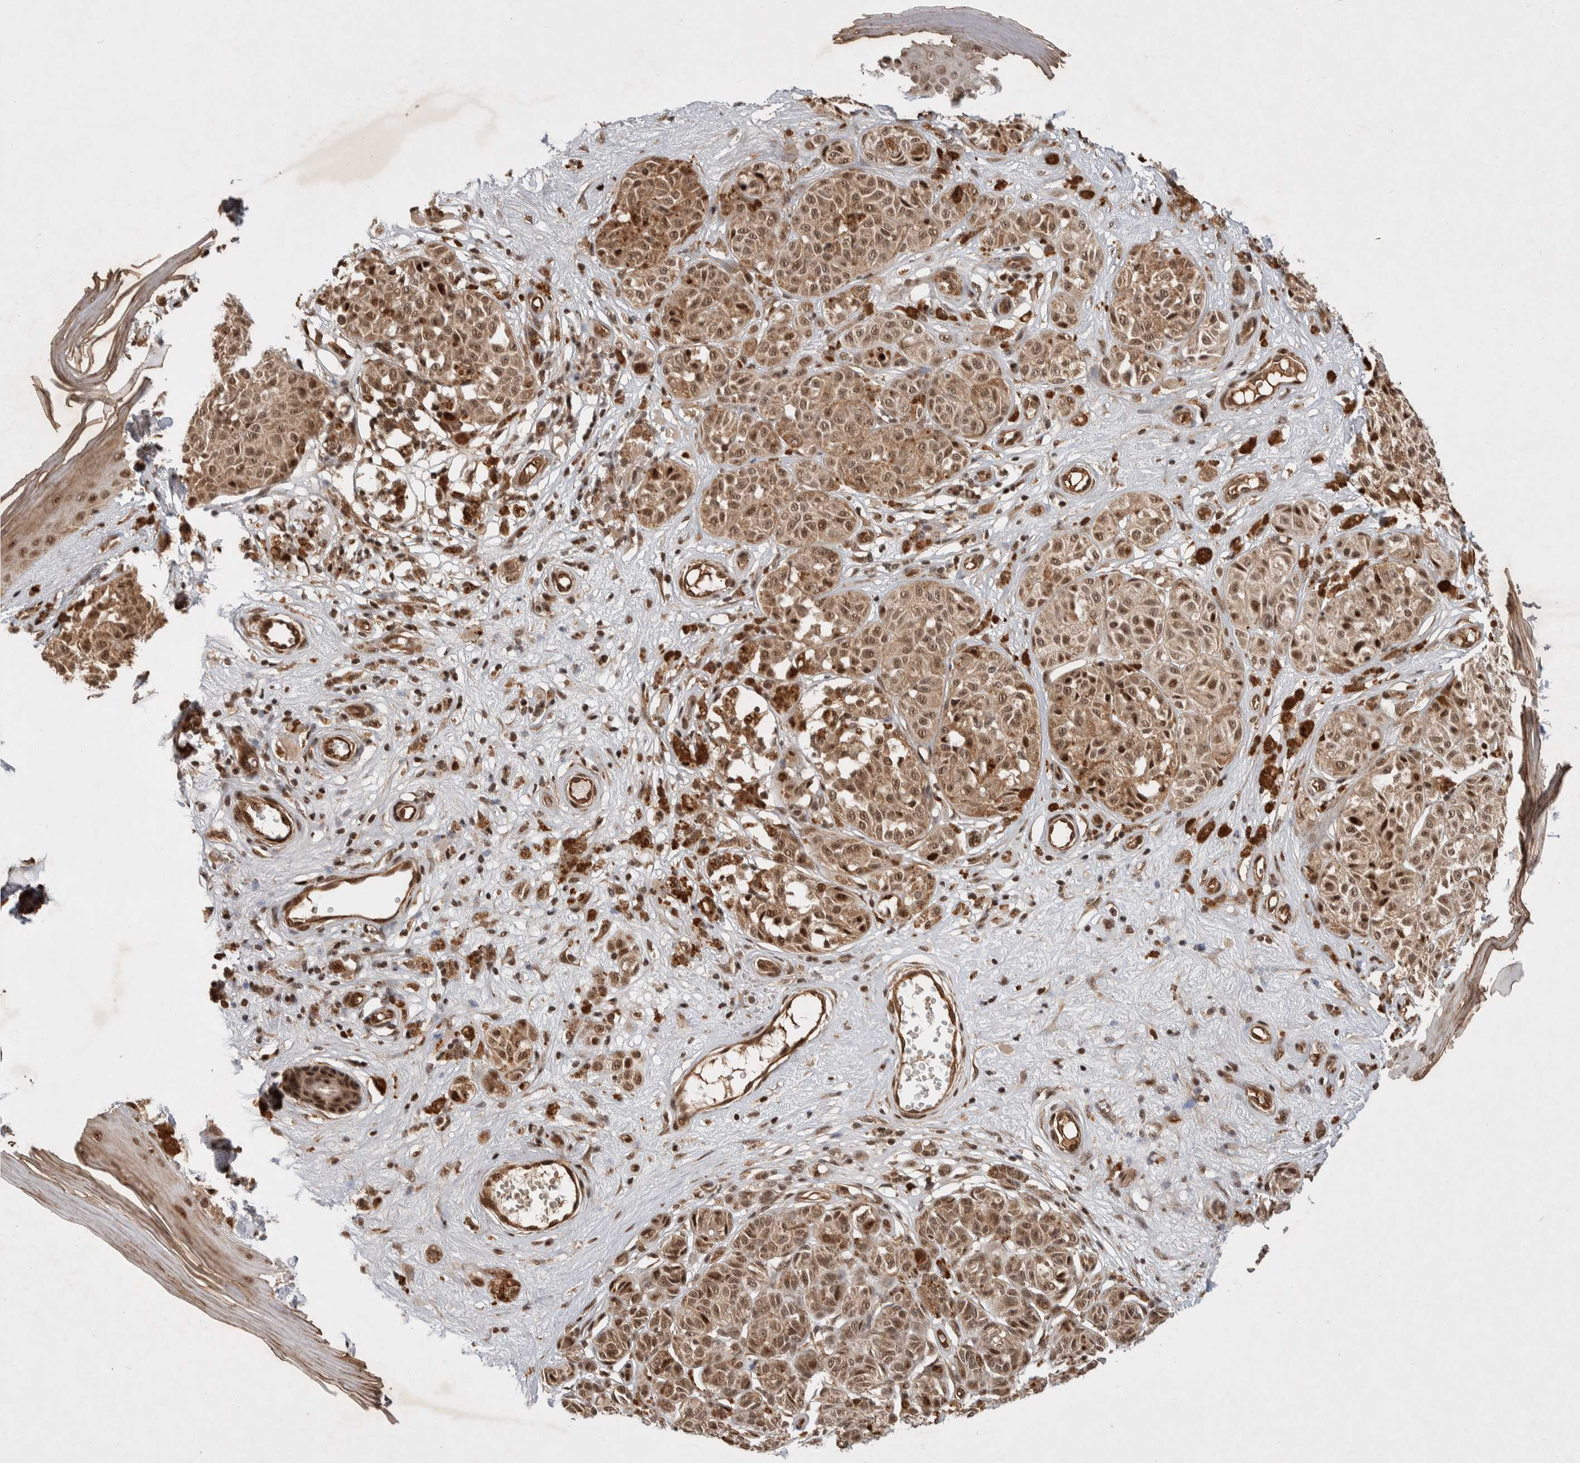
{"staining": {"intensity": "moderate", "quantity": ">75%", "location": "cytoplasmic/membranous,nuclear"}, "tissue": "melanoma", "cell_type": "Tumor cells", "image_type": "cancer", "snomed": [{"axis": "morphology", "description": "Malignant melanoma, NOS"}, {"axis": "topography", "description": "Skin"}], "caption": "About >75% of tumor cells in human melanoma exhibit moderate cytoplasmic/membranous and nuclear protein expression as visualized by brown immunohistochemical staining.", "gene": "TOR1B", "patient": {"sex": "female", "age": 64}}